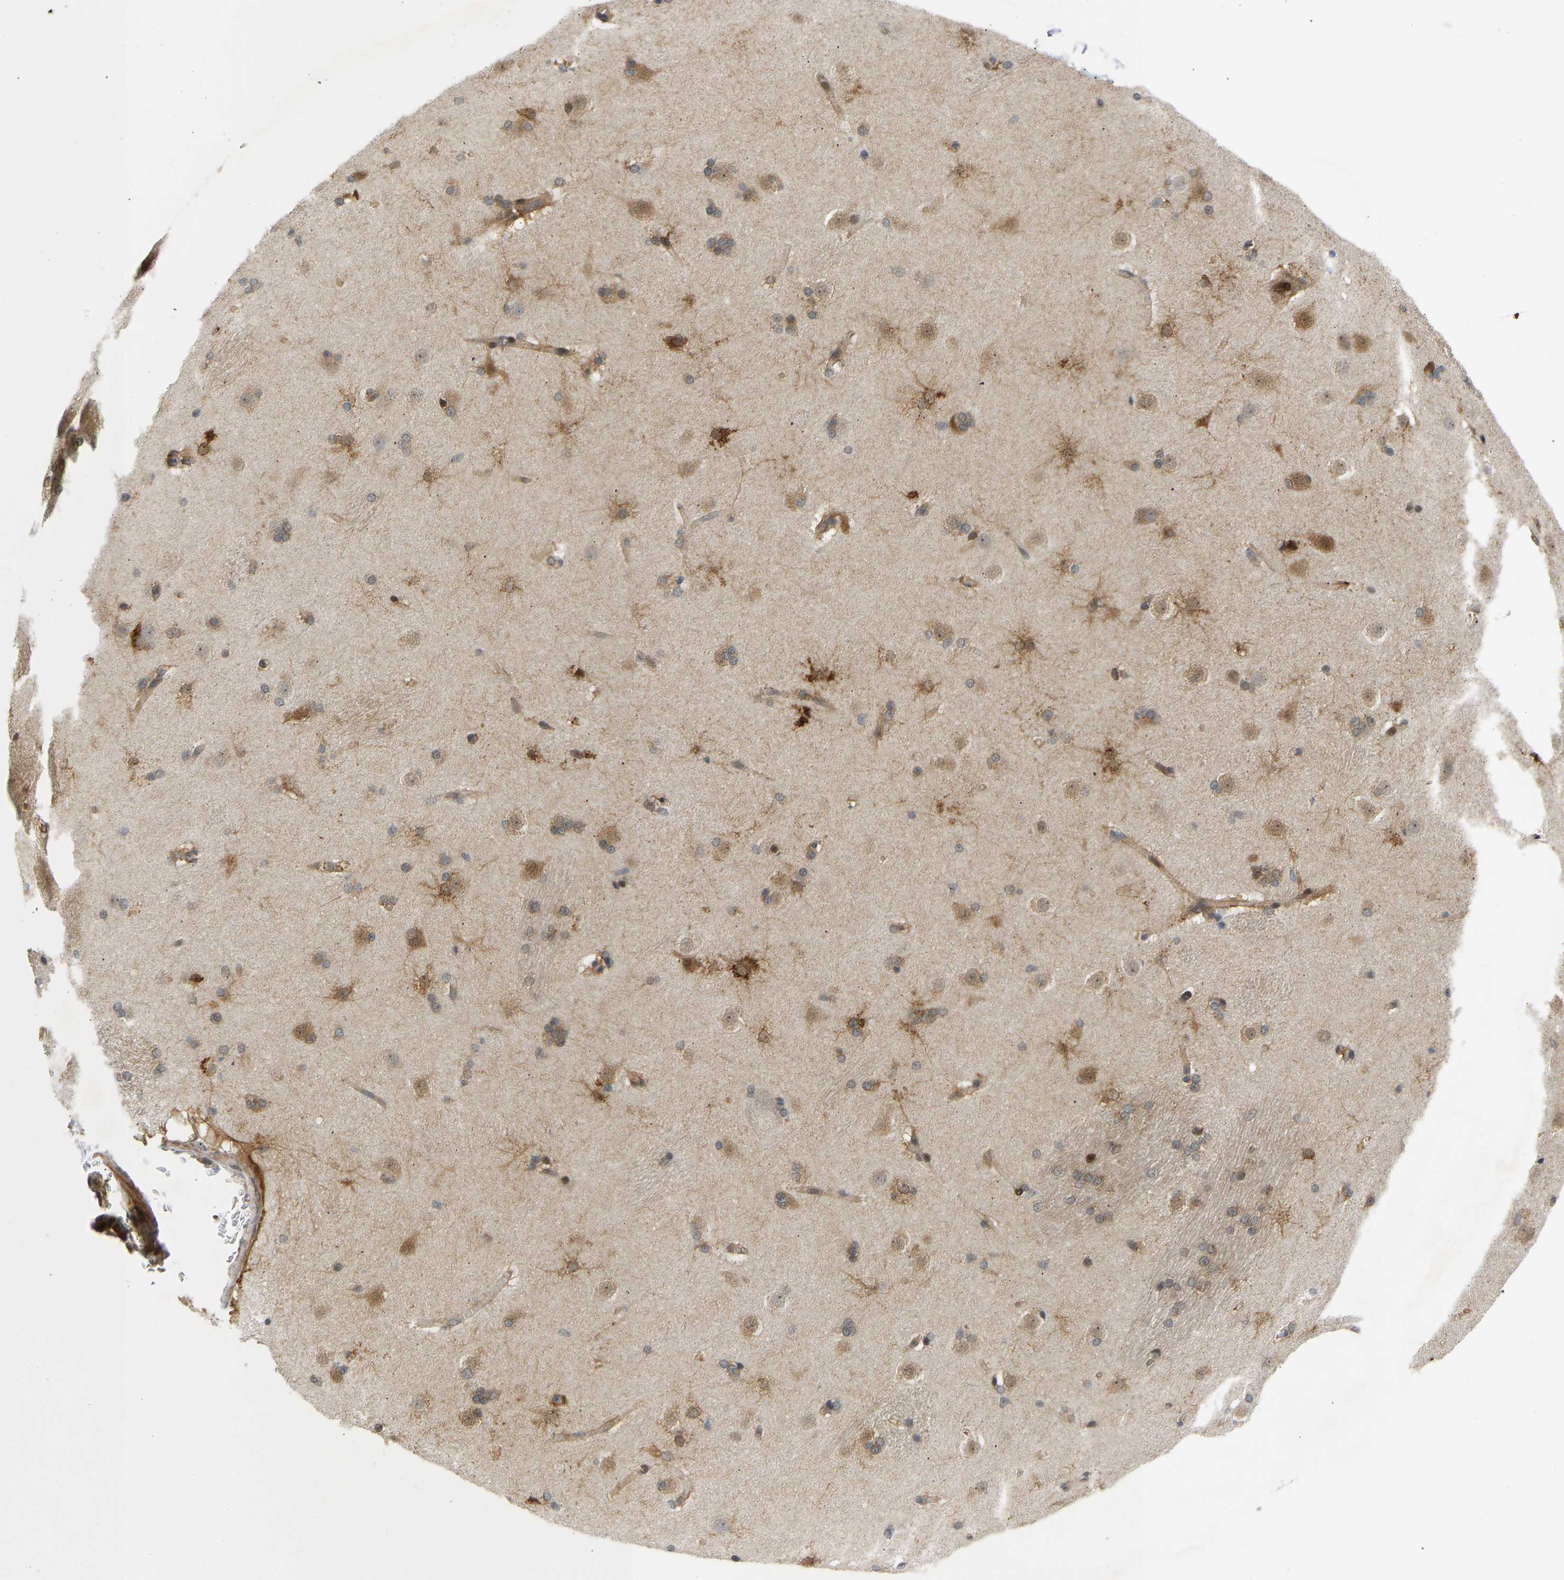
{"staining": {"intensity": "moderate", "quantity": "25%-75%", "location": "cytoplasmic/membranous,nuclear"}, "tissue": "caudate", "cell_type": "Glial cells", "image_type": "normal", "snomed": [{"axis": "morphology", "description": "Normal tissue, NOS"}, {"axis": "topography", "description": "Lateral ventricle wall"}], "caption": "This micrograph demonstrates benign caudate stained with immunohistochemistry to label a protein in brown. The cytoplasmic/membranous,nuclear of glial cells show moderate positivity for the protein. Nuclei are counter-stained blue.", "gene": "BAG1", "patient": {"sex": "female", "age": 19}}